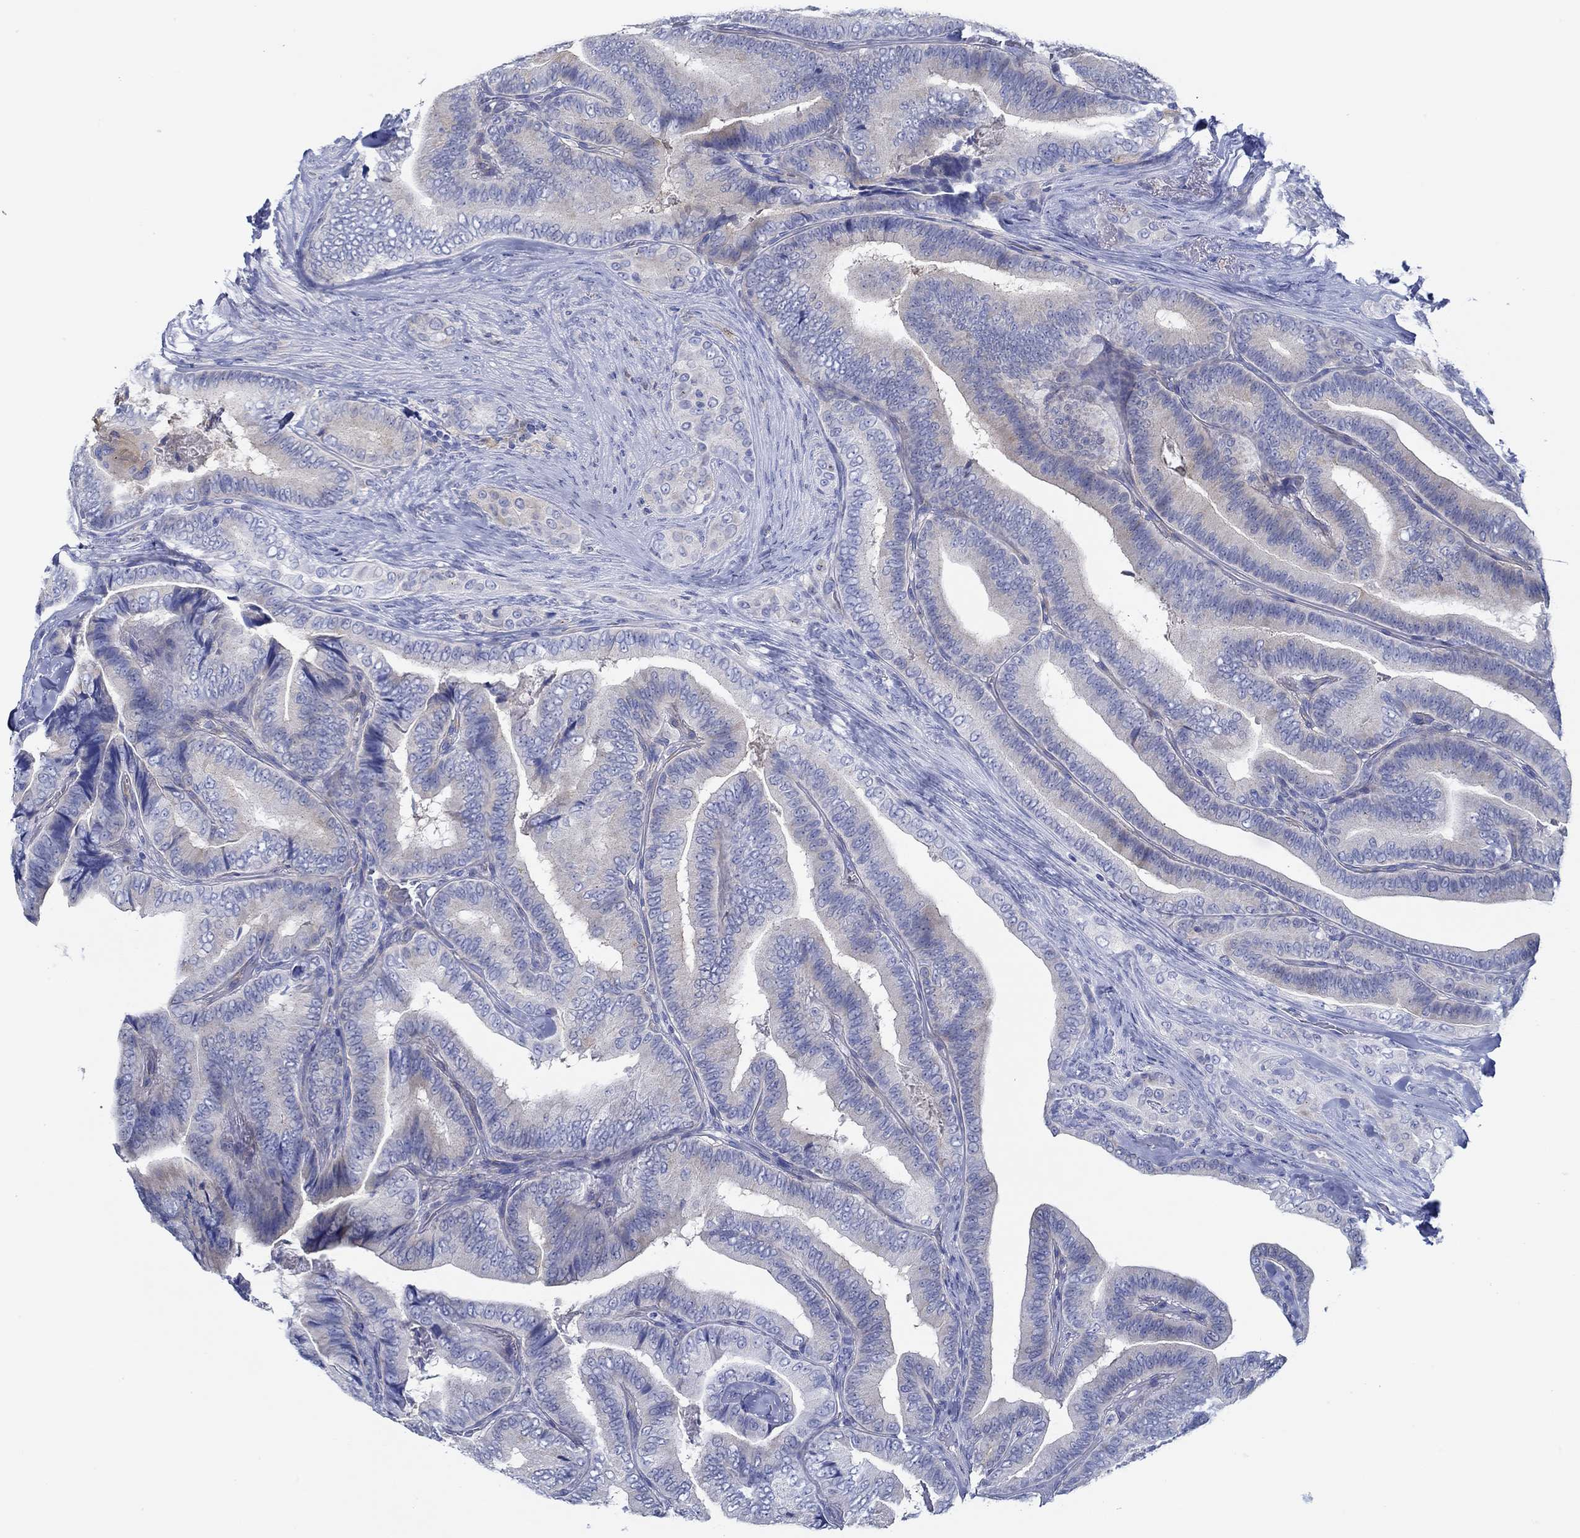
{"staining": {"intensity": "weak", "quantity": "<25%", "location": "cytoplasmic/membranous"}, "tissue": "thyroid cancer", "cell_type": "Tumor cells", "image_type": "cancer", "snomed": [{"axis": "morphology", "description": "Papillary adenocarcinoma, NOS"}, {"axis": "topography", "description": "Thyroid gland"}], "caption": "Tumor cells are negative for brown protein staining in thyroid papillary adenocarcinoma.", "gene": "IGFBP6", "patient": {"sex": "male", "age": 61}}